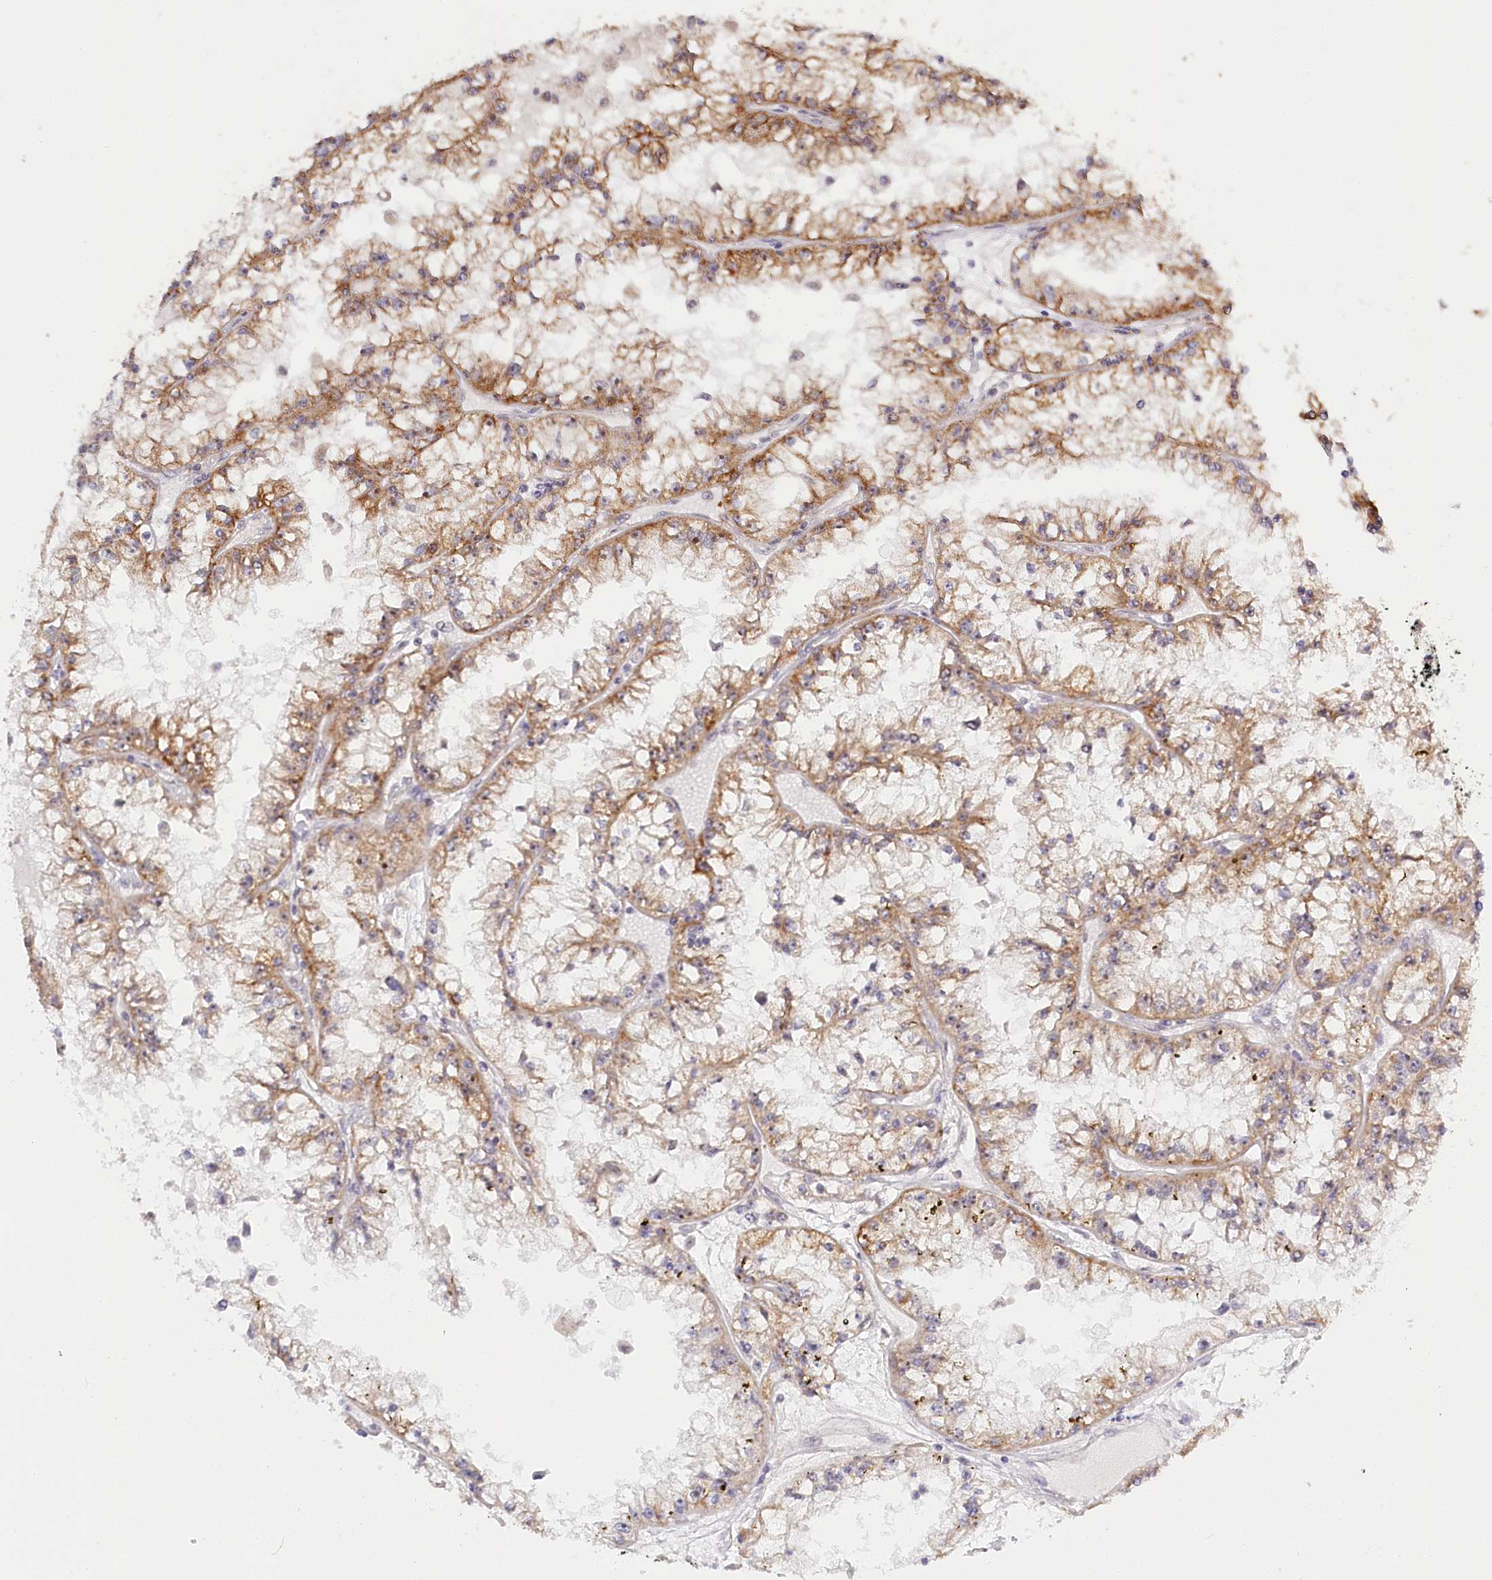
{"staining": {"intensity": "moderate", "quantity": ">75%", "location": "cytoplasmic/membranous"}, "tissue": "renal cancer", "cell_type": "Tumor cells", "image_type": "cancer", "snomed": [{"axis": "morphology", "description": "Adenocarcinoma, NOS"}, {"axis": "topography", "description": "Kidney"}], "caption": "The image displays a brown stain indicating the presence of a protein in the cytoplasmic/membranous of tumor cells in renal adenocarcinoma.", "gene": "RTN4IP1", "patient": {"sex": "male", "age": 56}}